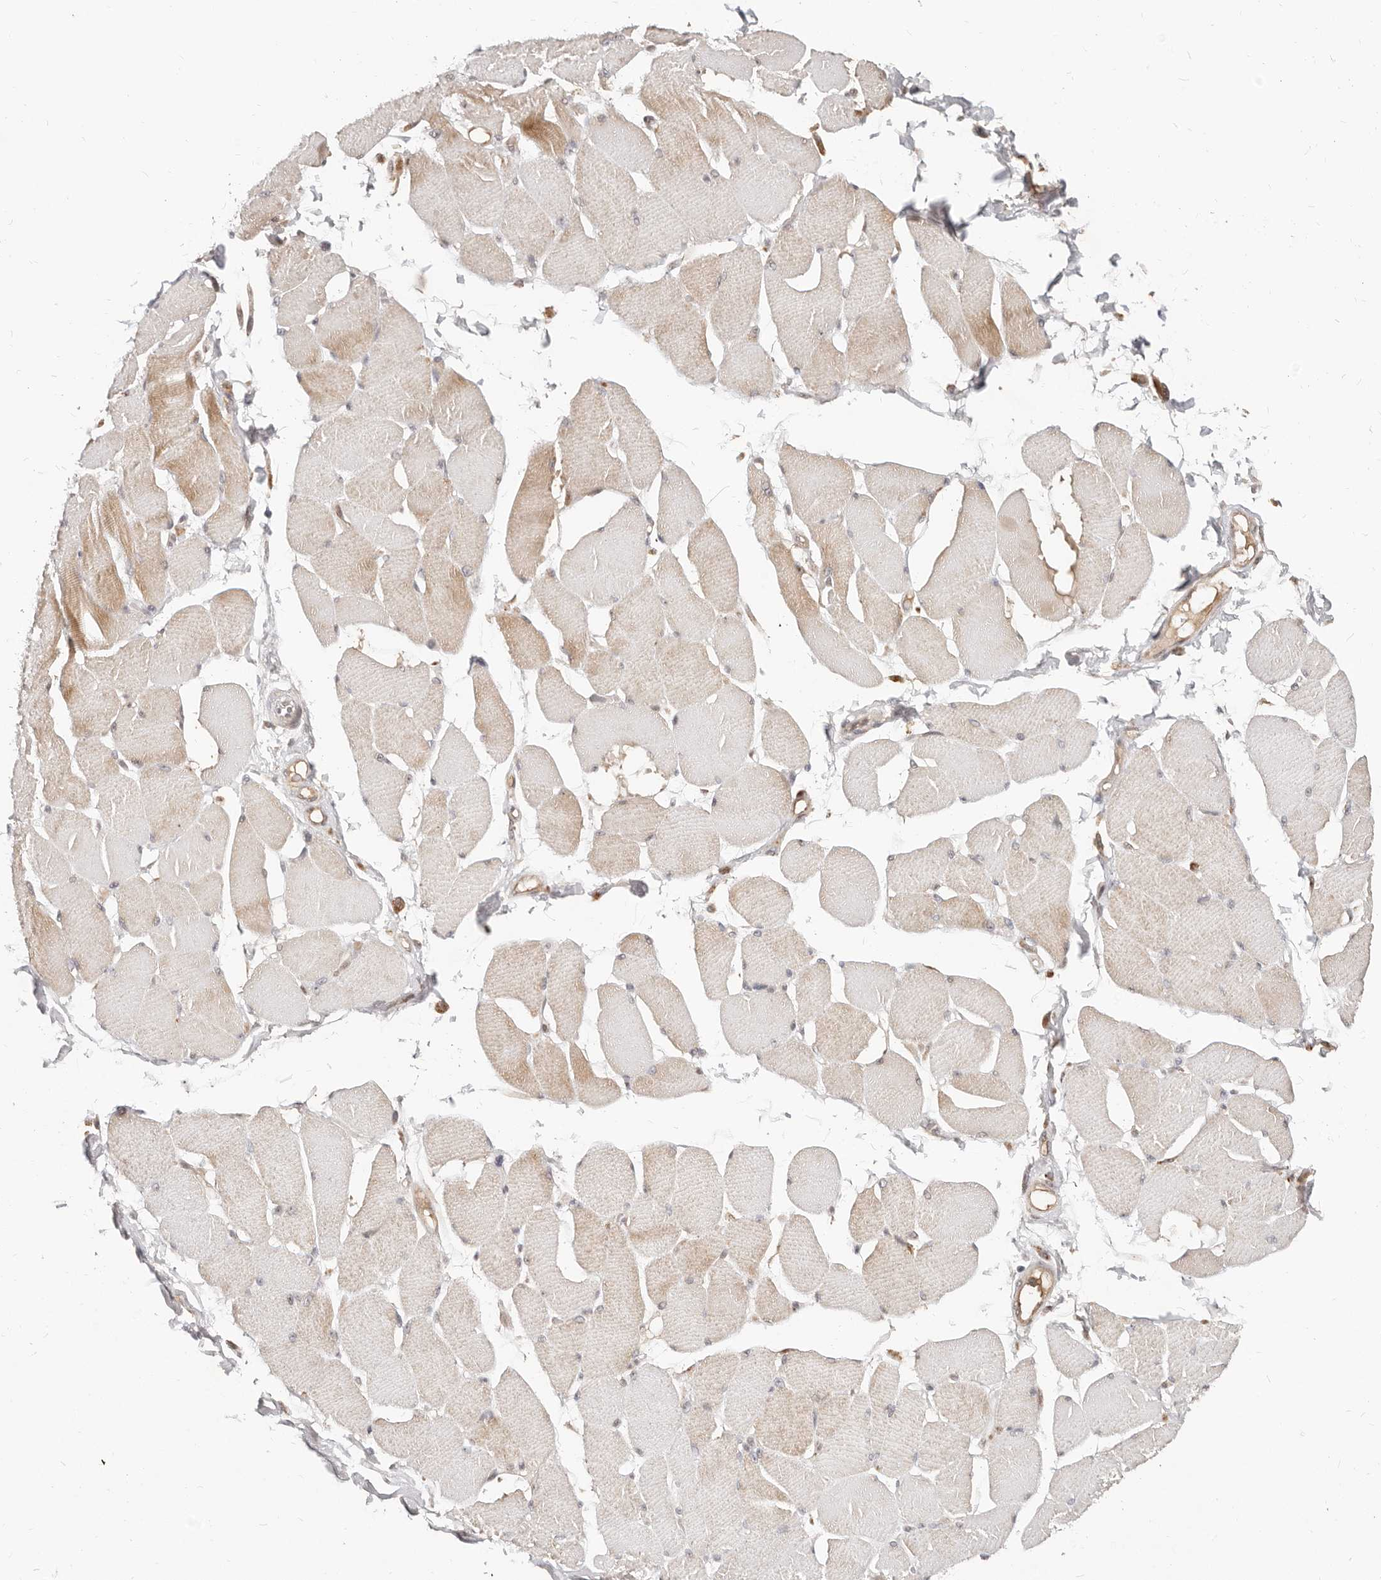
{"staining": {"intensity": "moderate", "quantity": "<25%", "location": "cytoplasmic/membranous"}, "tissue": "skeletal muscle", "cell_type": "Myocytes", "image_type": "normal", "snomed": [{"axis": "morphology", "description": "Normal tissue, NOS"}, {"axis": "topography", "description": "Skin"}, {"axis": "topography", "description": "Skeletal muscle"}], "caption": "Protein expression analysis of normal skeletal muscle shows moderate cytoplasmic/membranous positivity in about <25% of myocytes. (Brightfield microscopy of DAB IHC at high magnification).", "gene": "ZRANB1", "patient": {"sex": "male", "age": 83}}